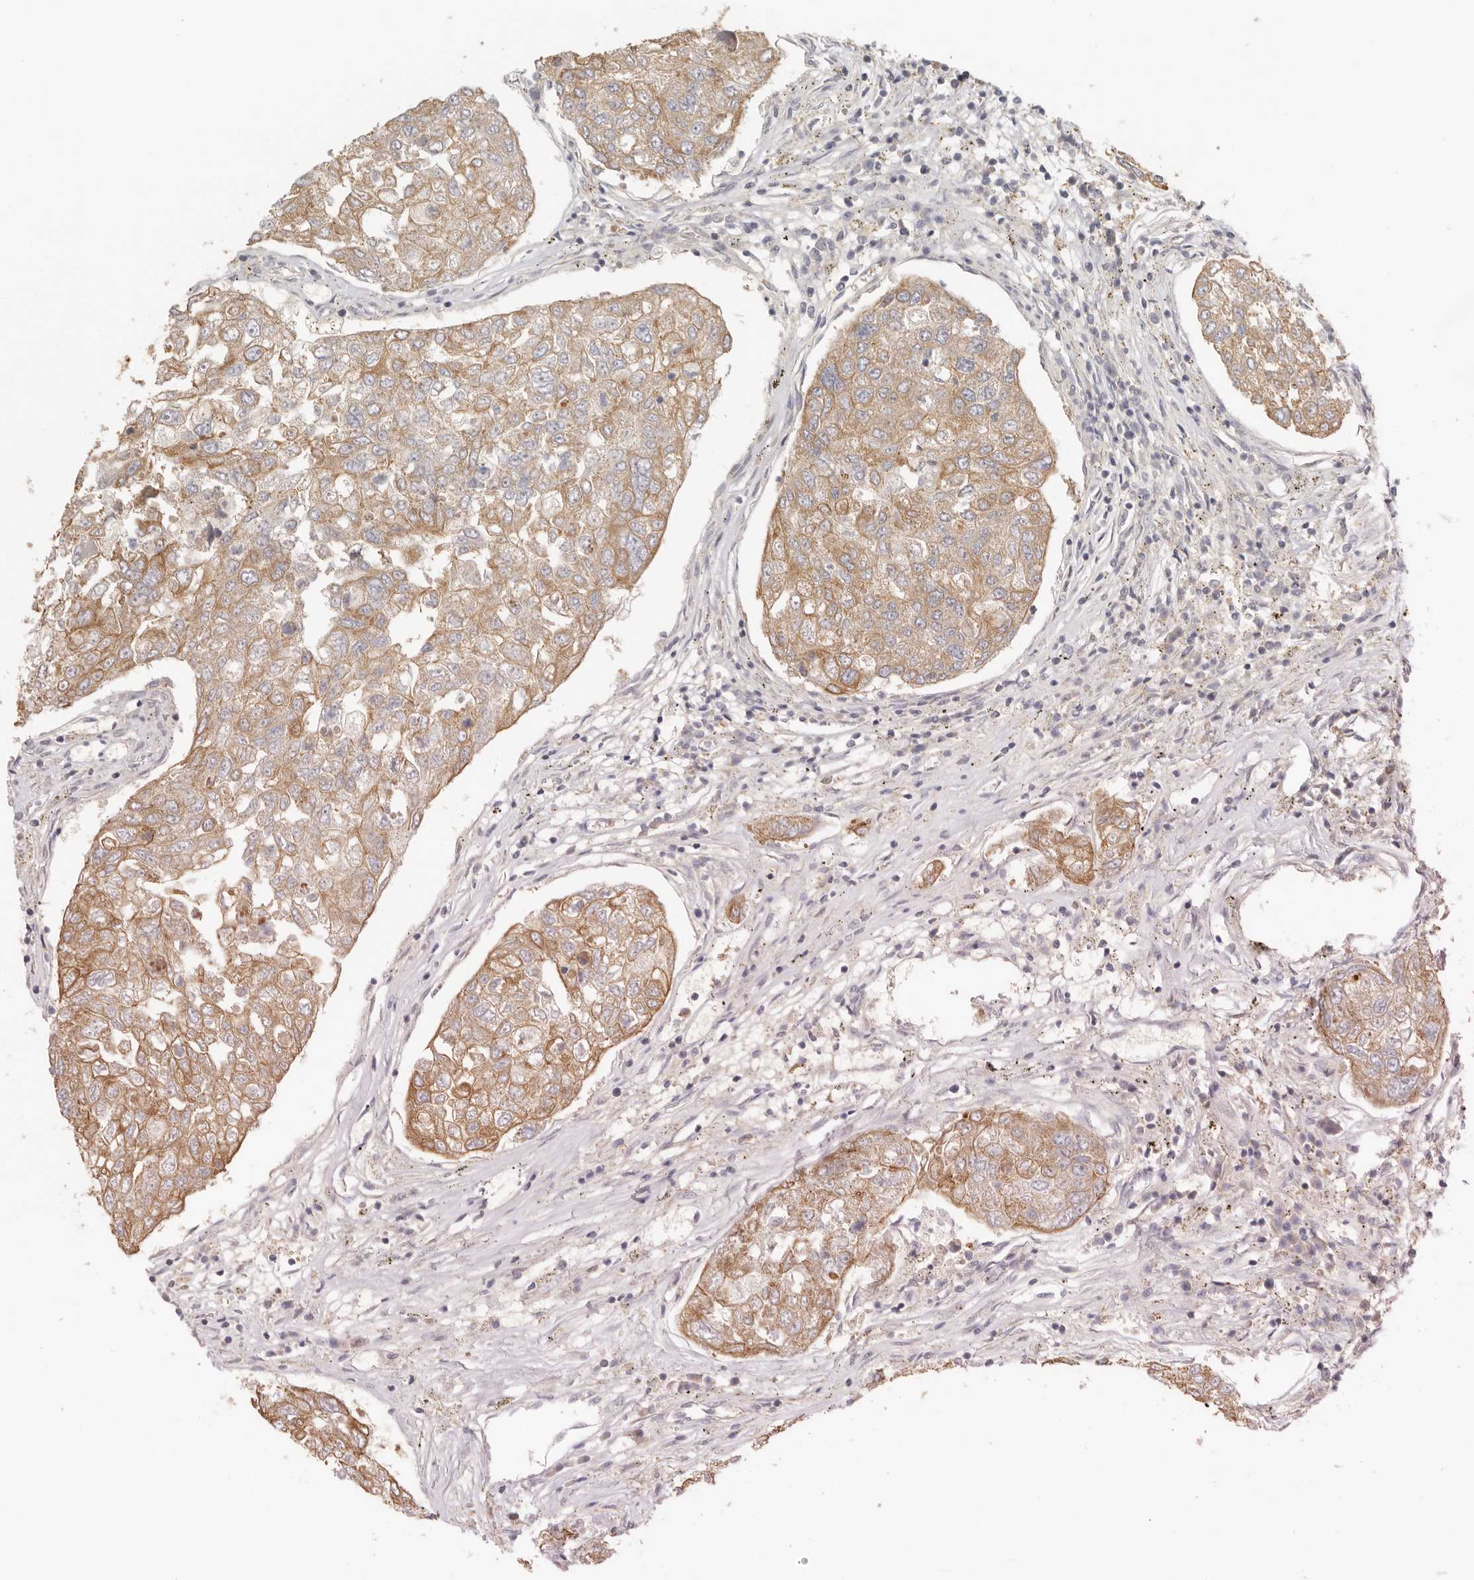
{"staining": {"intensity": "moderate", "quantity": ">75%", "location": "cytoplasmic/membranous"}, "tissue": "urothelial cancer", "cell_type": "Tumor cells", "image_type": "cancer", "snomed": [{"axis": "morphology", "description": "Urothelial carcinoma, High grade"}, {"axis": "topography", "description": "Lymph node"}, {"axis": "topography", "description": "Urinary bladder"}], "caption": "DAB immunohistochemical staining of high-grade urothelial carcinoma displays moderate cytoplasmic/membranous protein staining in about >75% of tumor cells.", "gene": "AHDC1", "patient": {"sex": "male", "age": 51}}